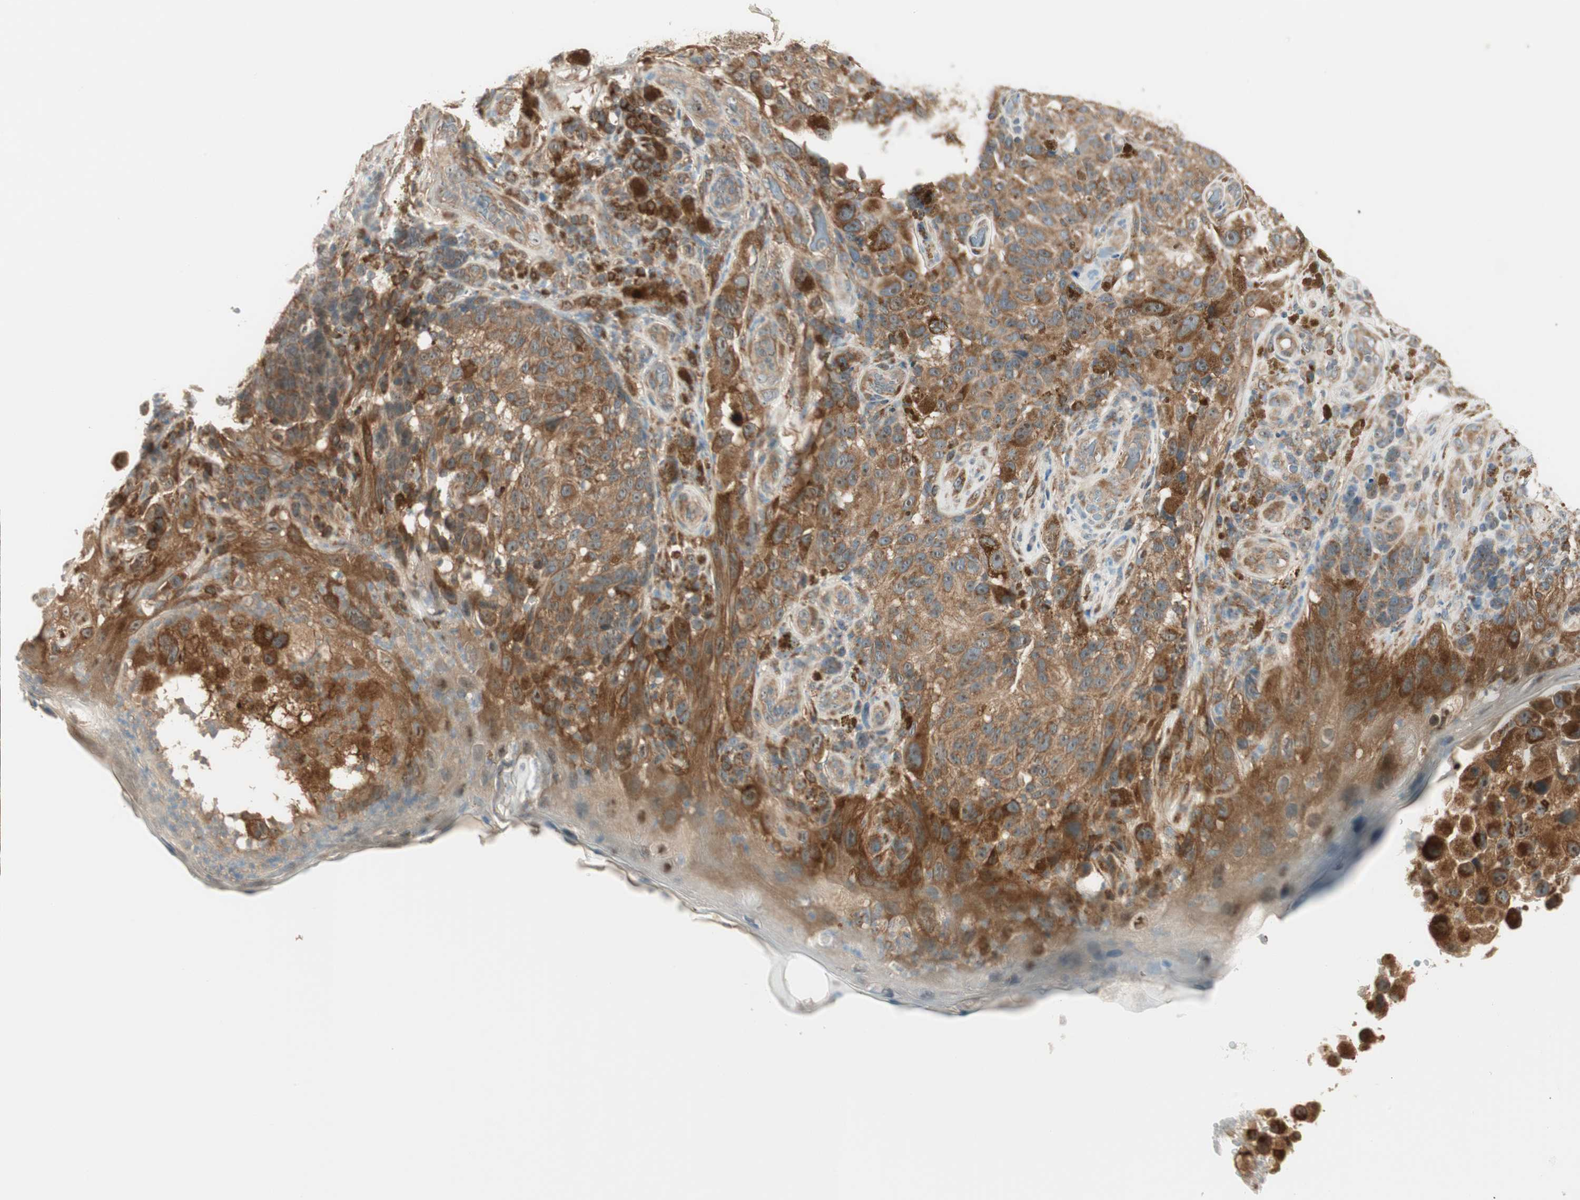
{"staining": {"intensity": "moderate", "quantity": ">75%", "location": "cytoplasmic/membranous"}, "tissue": "melanoma", "cell_type": "Tumor cells", "image_type": "cancer", "snomed": [{"axis": "morphology", "description": "Malignant melanoma, NOS"}, {"axis": "topography", "description": "Skin"}], "caption": "High-power microscopy captured an IHC photomicrograph of melanoma, revealing moderate cytoplasmic/membranous positivity in approximately >75% of tumor cells.", "gene": "IPO5", "patient": {"sex": "female", "age": 73}}